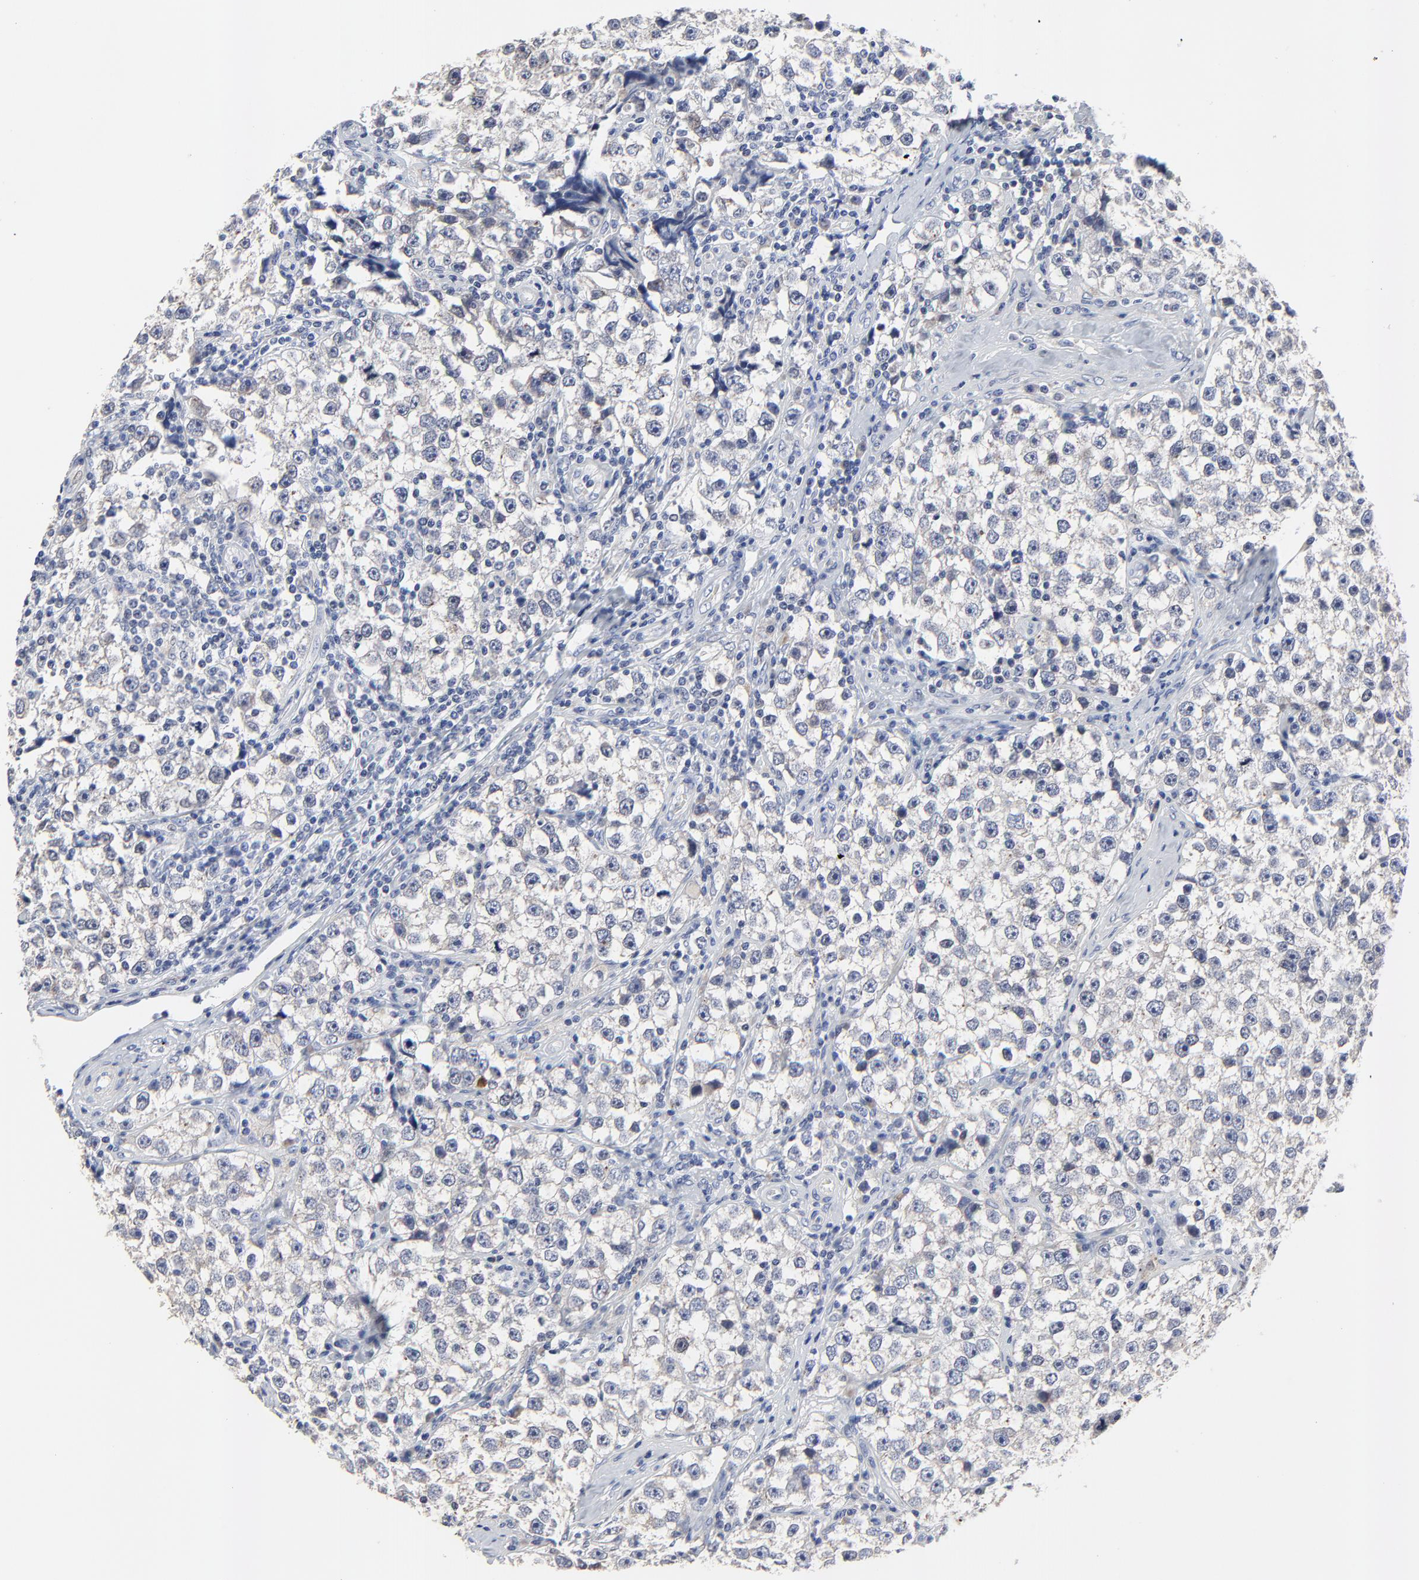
{"staining": {"intensity": "negative", "quantity": "none", "location": "none"}, "tissue": "testis cancer", "cell_type": "Tumor cells", "image_type": "cancer", "snomed": [{"axis": "morphology", "description": "Seminoma, NOS"}, {"axis": "topography", "description": "Testis"}], "caption": "Tumor cells show no significant staining in testis cancer.", "gene": "NLGN3", "patient": {"sex": "male", "age": 32}}